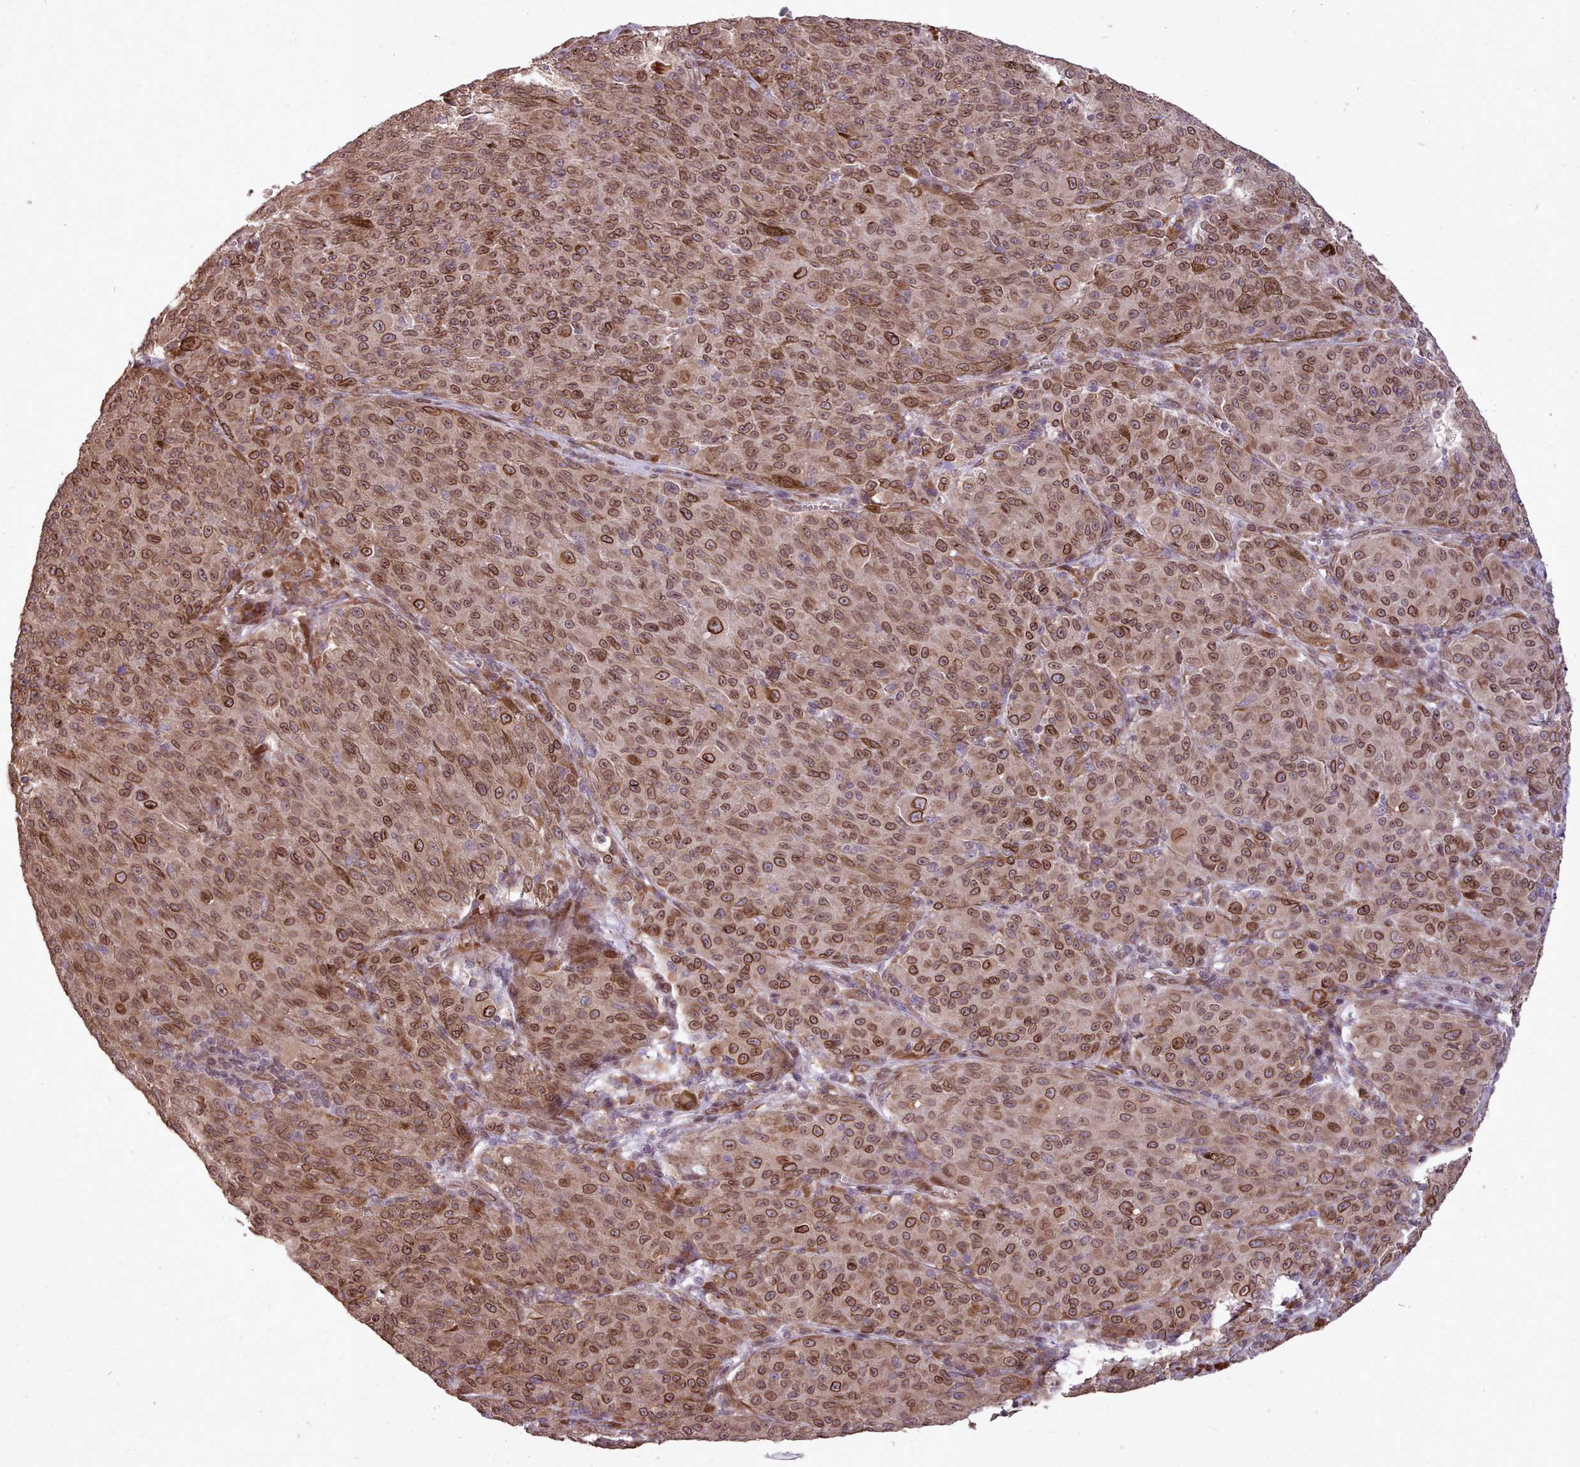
{"staining": {"intensity": "strong", "quantity": ">75%", "location": "cytoplasmic/membranous,nuclear"}, "tissue": "melanoma", "cell_type": "Tumor cells", "image_type": "cancer", "snomed": [{"axis": "morphology", "description": "Malignant melanoma, NOS"}, {"axis": "topography", "description": "Skin"}], "caption": "A brown stain highlights strong cytoplasmic/membranous and nuclear staining of a protein in human melanoma tumor cells.", "gene": "CABP1", "patient": {"sex": "female", "age": 52}}